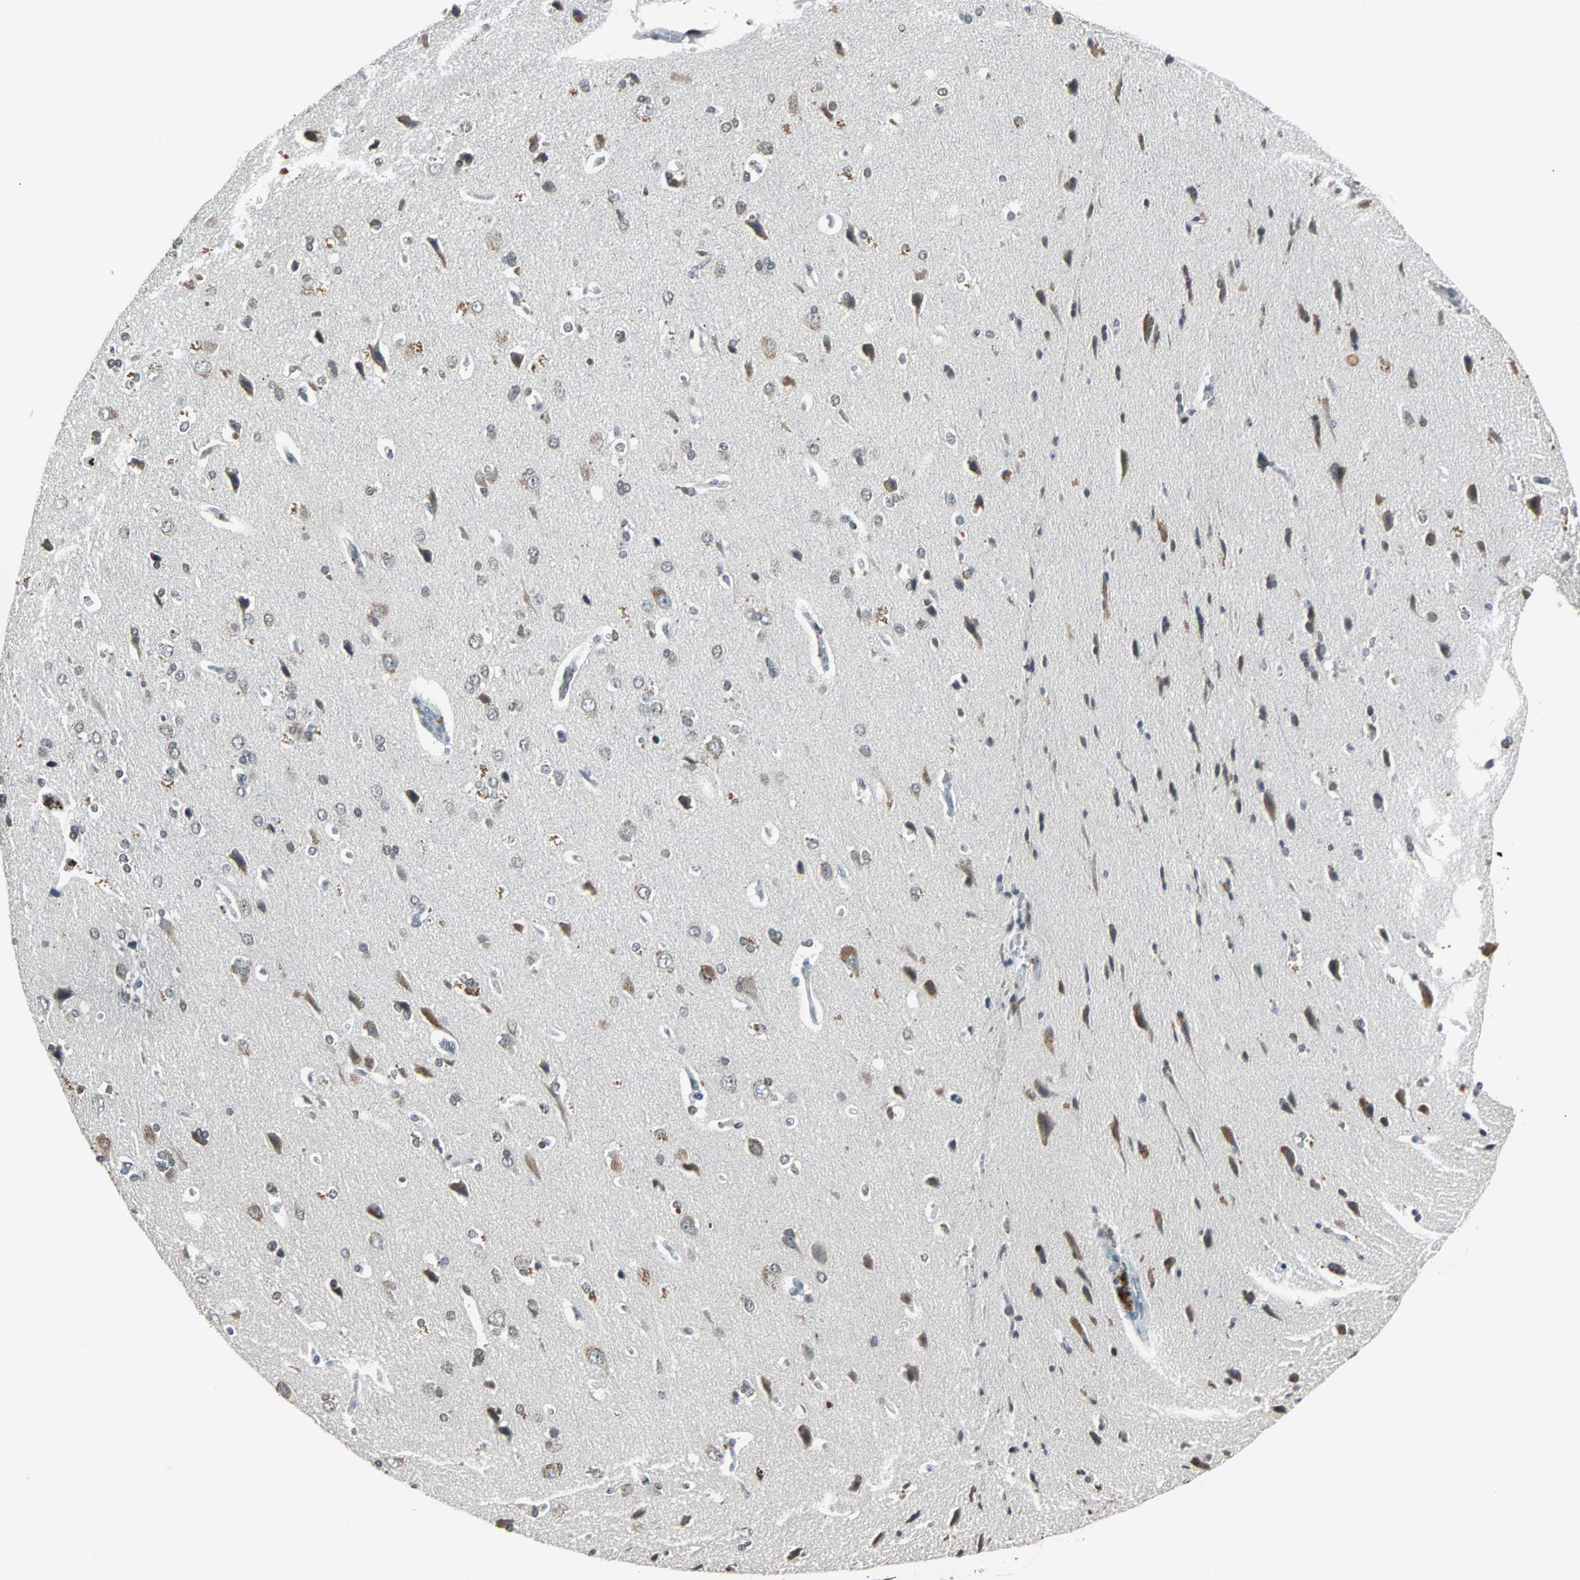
{"staining": {"intensity": "negative", "quantity": "none", "location": "none"}, "tissue": "cerebral cortex", "cell_type": "Endothelial cells", "image_type": "normal", "snomed": [{"axis": "morphology", "description": "Normal tissue, NOS"}, {"axis": "topography", "description": "Cerebral cortex"}], "caption": "A high-resolution micrograph shows IHC staining of normal cerebral cortex, which demonstrates no significant positivity in endothelial cells.", "gene": "HLX", "patient": {"sex": "male", "age": 62}}